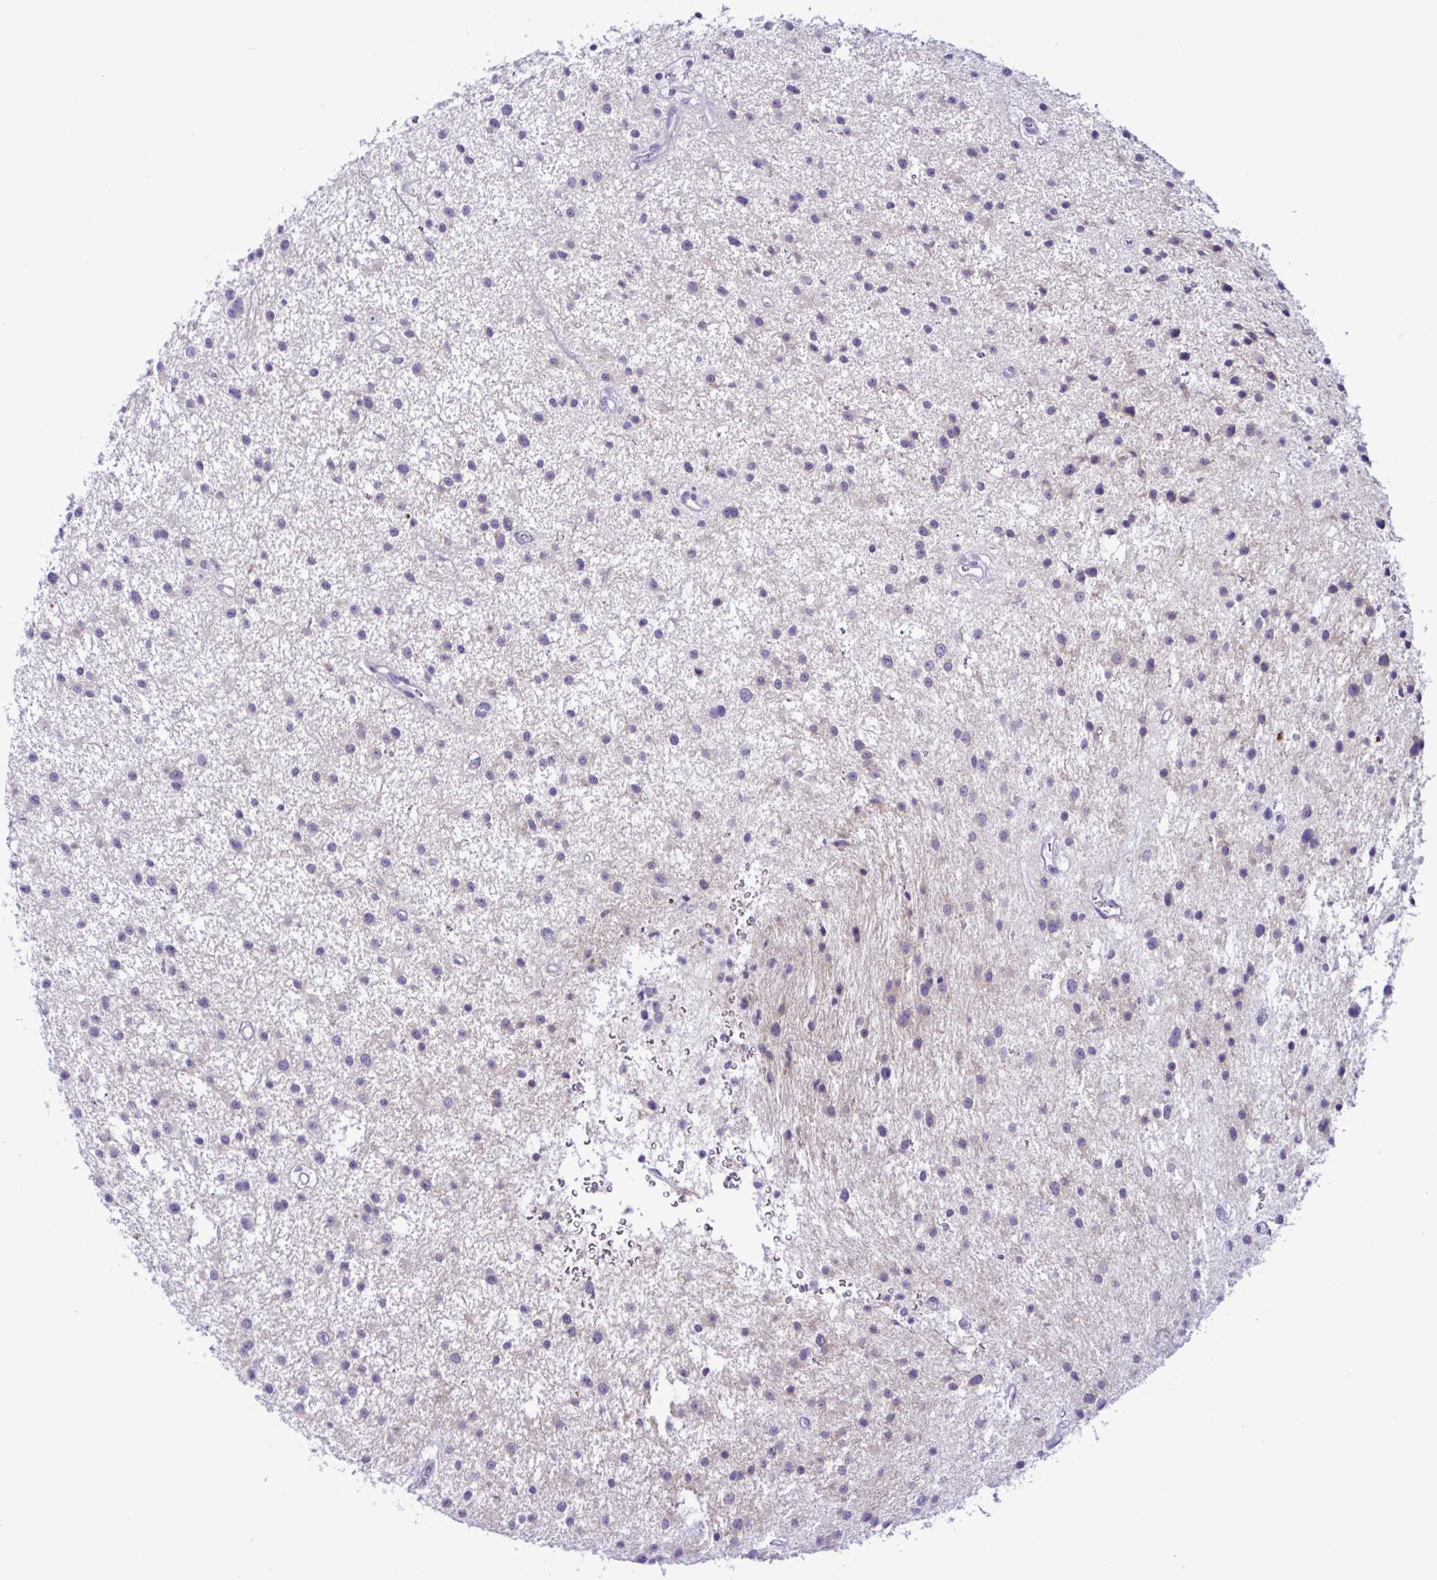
{"staining": {"intensity": "negative", "quantity": "none", "location": "none"}, "tissue": "glioma", "cell_type": "Tumor cells", "image_type": "cancer", "snomed": [{"axis": "morphology", "description": "Glioma, malignant, Low grade"}, {"axis": "topography", "description": "Brain"}], "caption": "DAB immunohistochemical staining of glioma shows no significant staining in tumor cells.", "gene": "SREBF1", "patient": {"sex": "male", "age": 43}}